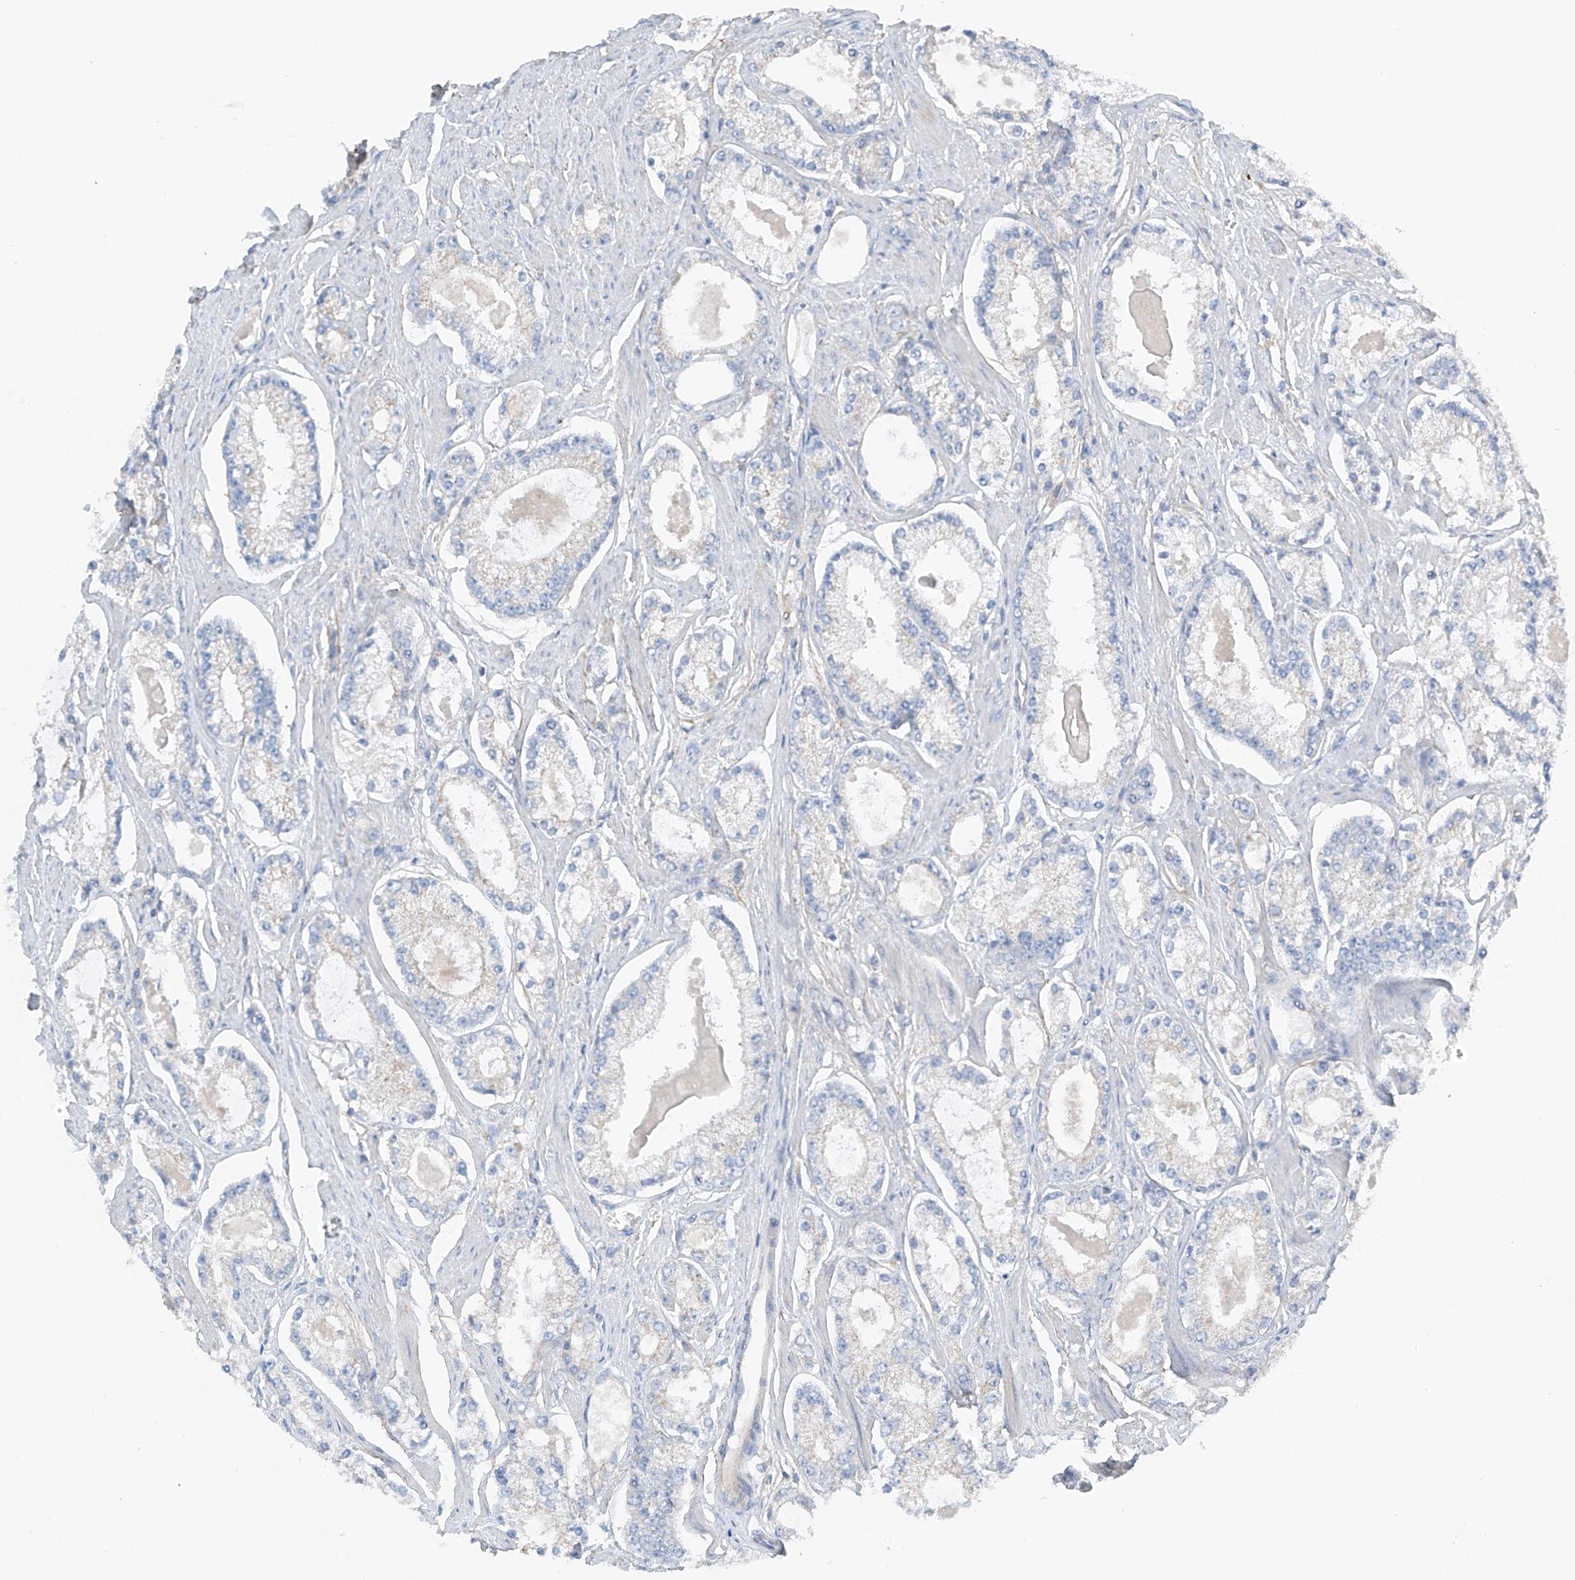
{"staining": {"intensity": "negative", "quantity": "none", "location": "none"}, "tissue": "prostate cancer", "cell_type": "Tumor cells", "image_type": "cancer", "snomed": [{"axis": "morphology", "description": "Adenocarcinoma, Low grade"}, {"axis": "topography", "description": "Prostate"}], "caption": "Immunohistochemical staining of human prostate adenocarcinoma (low-grade) shows no significant staining in tumor cells.", "gene": "NALCN", "patient": {"sex": "male", "age": 54}}